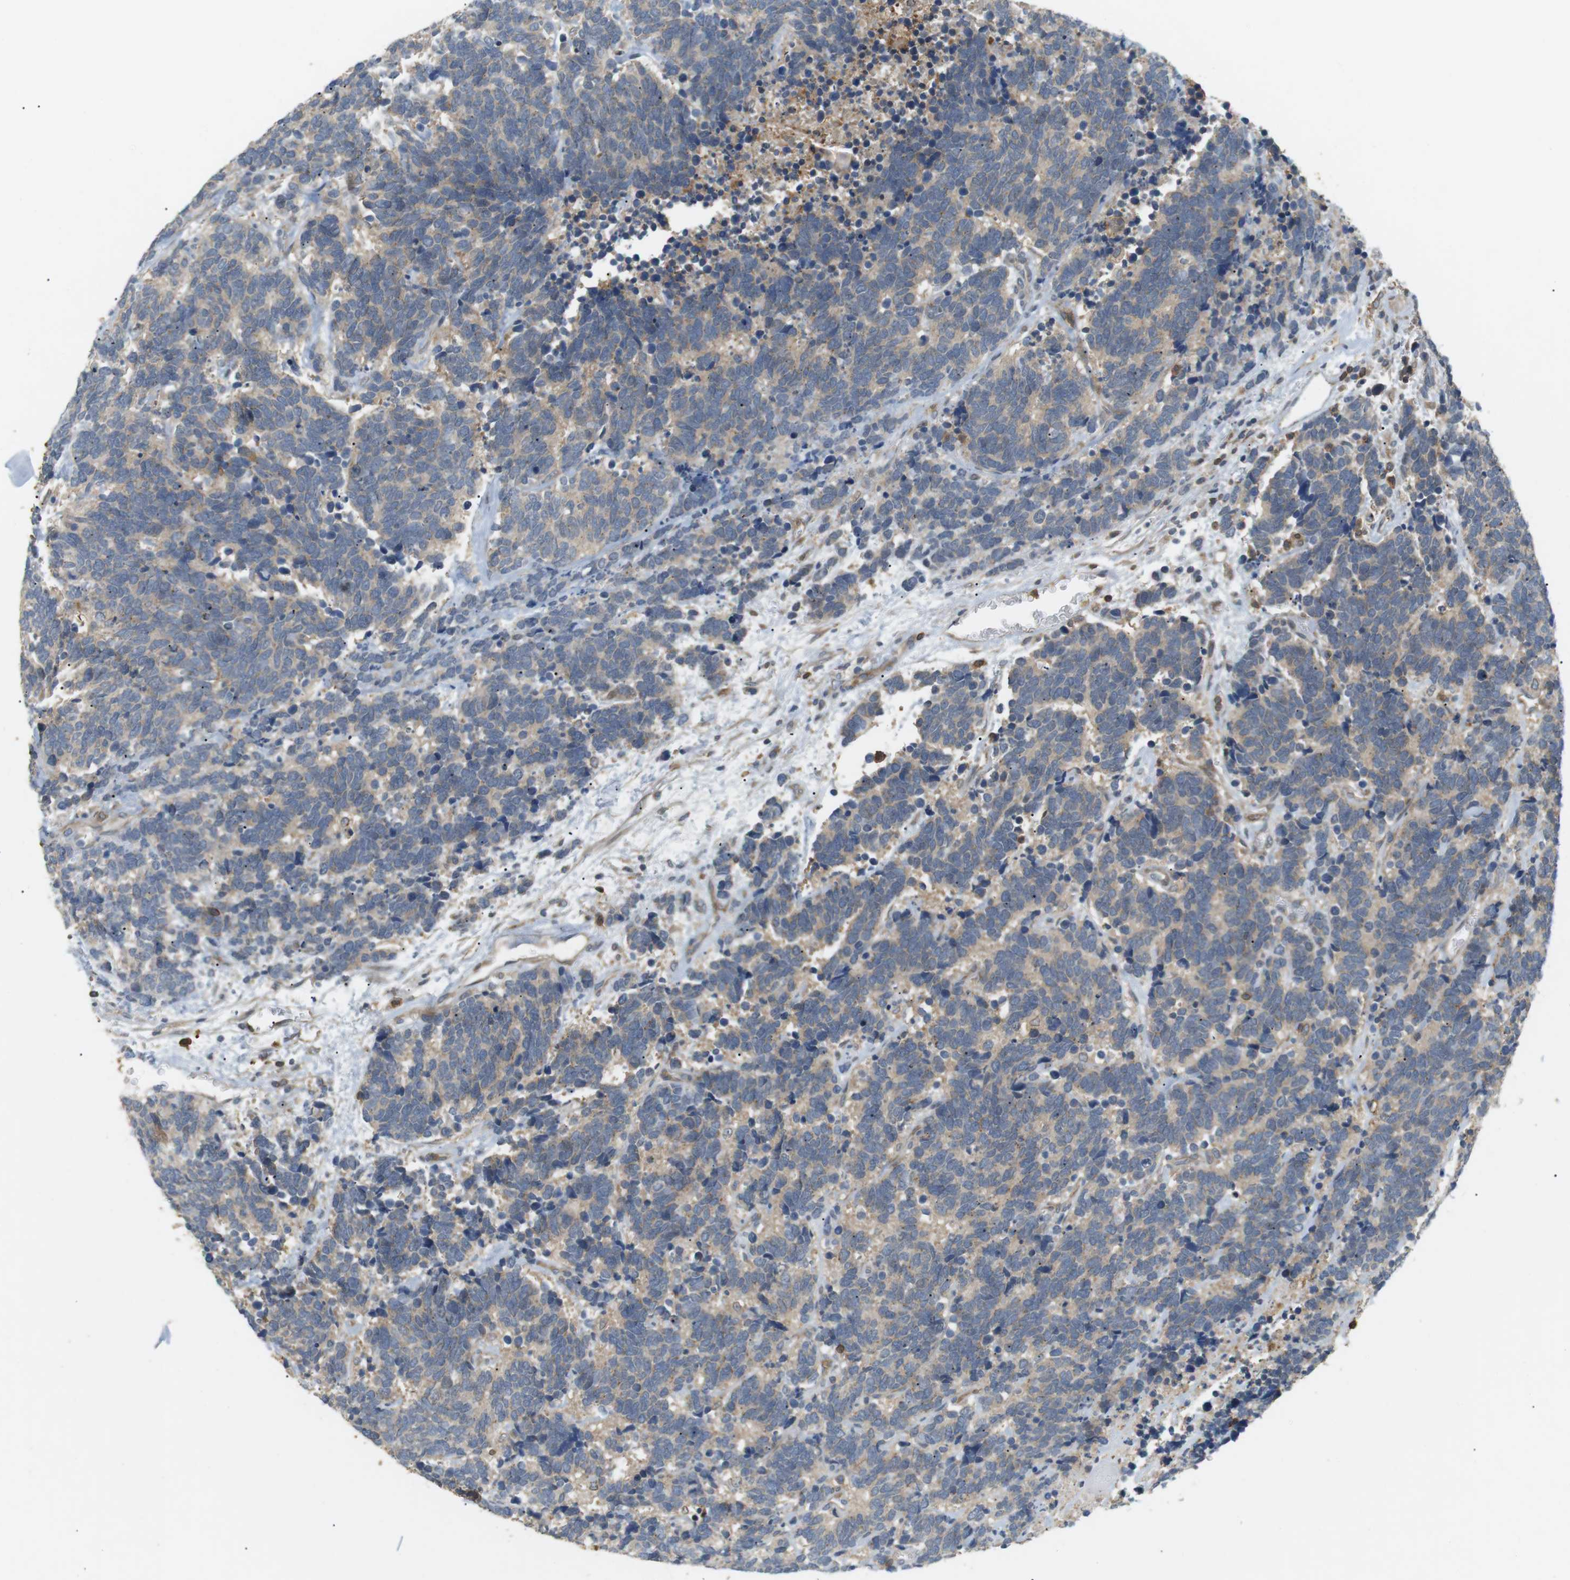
{"staining": {"intensity": "weak", "quantity": ">75%", "location": "cytoplasmic/membranous"}, "tissue": "carcinoid", "cell_type": "Tumor cells", "image_type": "cancer", "snomed": [{"axis": "morphology", "description": "Carcinoma, NOS"}, {"axis": "morphology", "description": "Carcinoid, malignant, NOS"}, {"axis": "topography", "description": "Urinary bladder"}], "caption": "Protein expression analysis of human carcinoid reveals weak cytoplasmic/membranous expression in approximately >75% of tumor cells.", "gene": "P2RY1", "patient": {"sex": "male", "age": 57}}